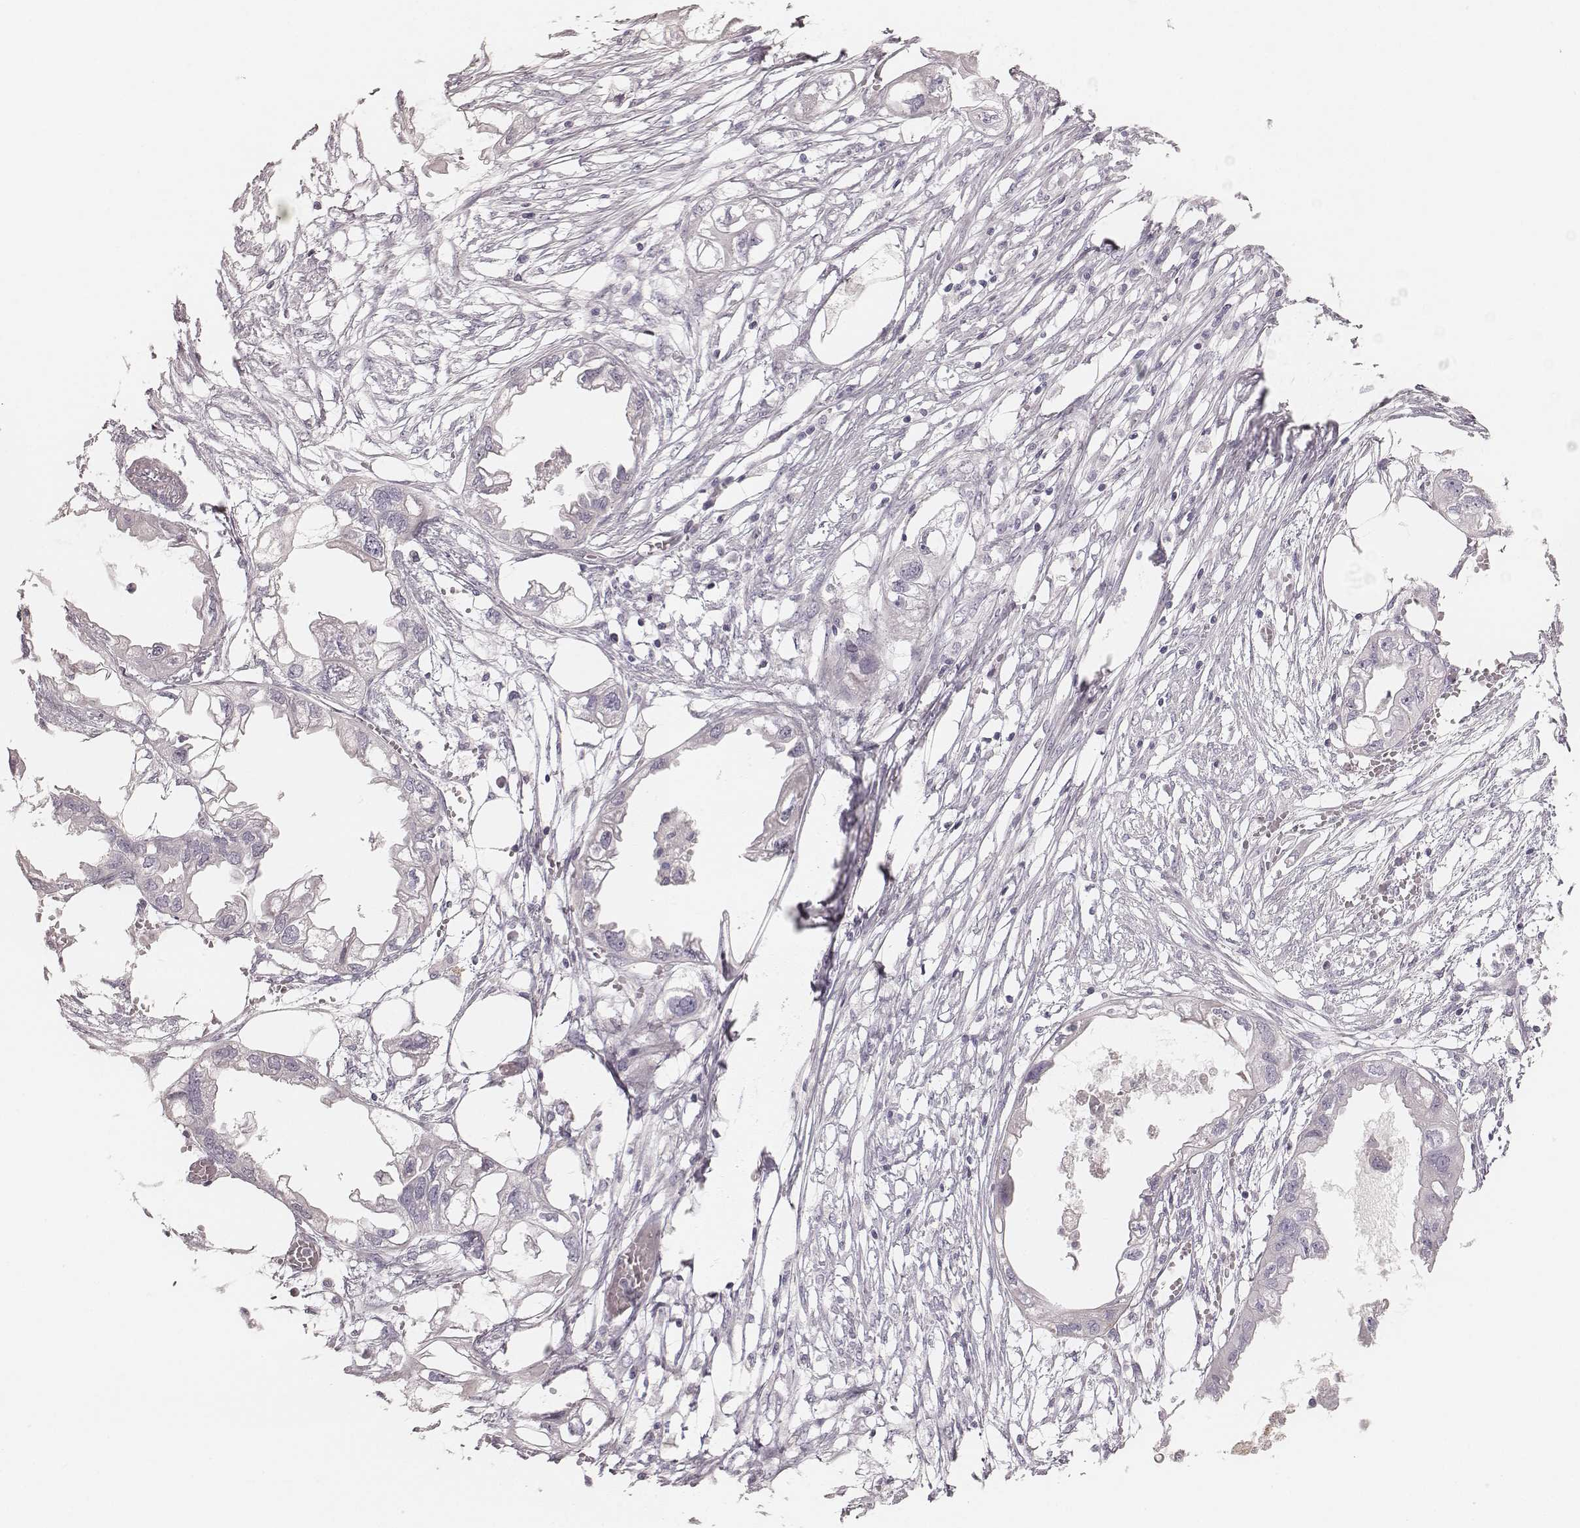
{"staining": {"intensity": "negative", "quantity": "none", "location": "none"}, "tissue": "endometrial cancer", "cell_type": "Tumor cells", "image_type": "cancer", "snomed": [{"axis": "morphology", "description": "Adenocarcinoma, NOS"}, {"axis": "morphology", "description": "Adenocarcinoma, metastatic, NOS"}, {"axis": "topography", "description": "Adipose tissue"}, {"axis": "topography", "description": "Endometrium"}], "caption": "Metastatic adenocarcinoma (endometrial) stained for a protein using immunohistochemistry (IHC) shows no expression tumor cells.", "gene": "ZP4", "patient": {"sex": "female", "age": 67}}